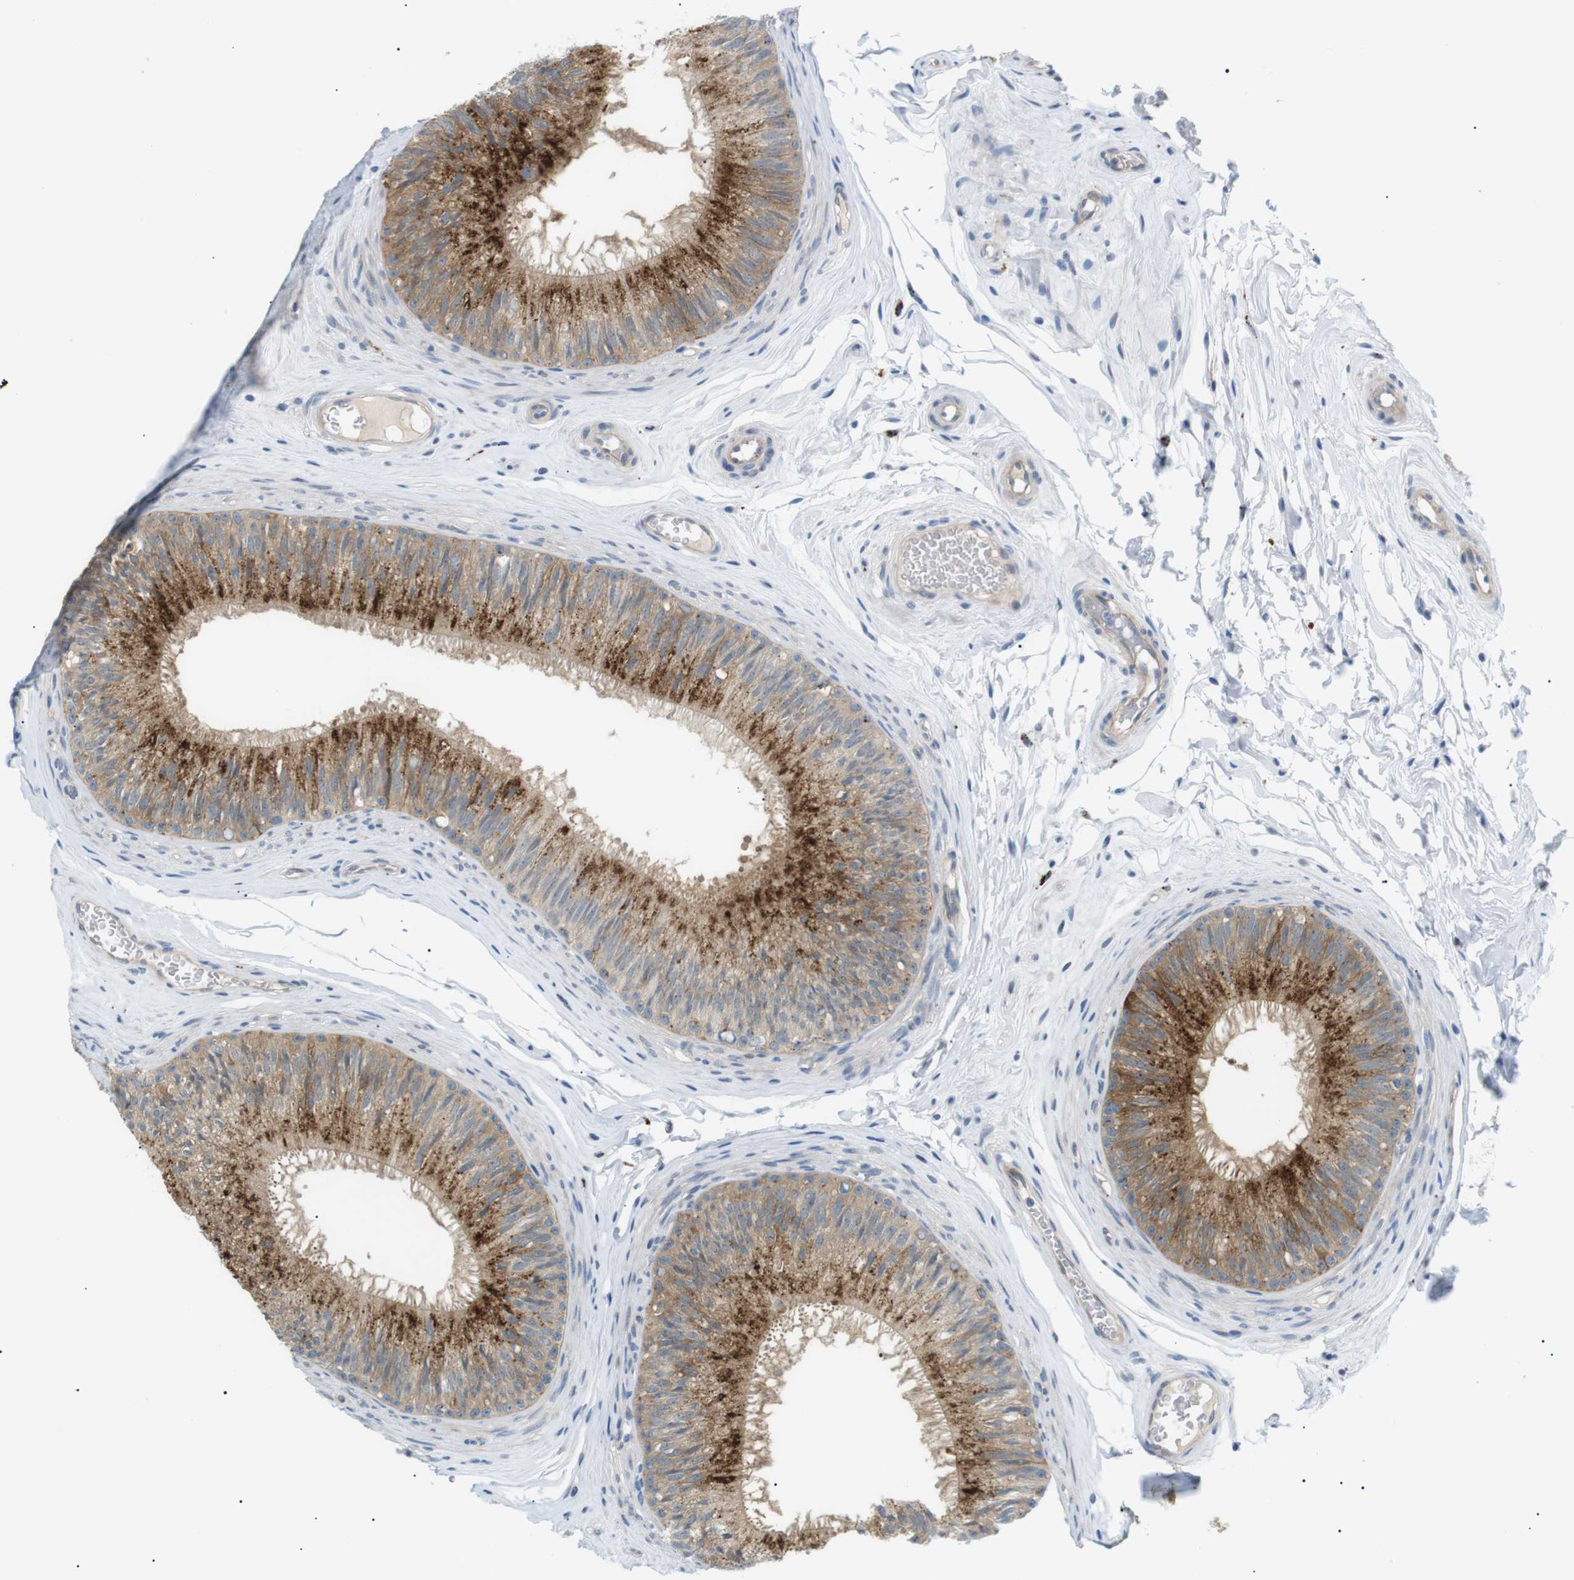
{"staining": {"intensity": "strong", "quantity": ">75%", "location": "cytoplasmic/membranous"}, "tissue": "epididymis", "cell_type": "Glandular cells", "image_type": "normal", "snomed": [{"axis": "morphology", "description": "Normal tissue, NOS"}, {"axis": "topography", "description": "Testis"}, {"axis": "topography", "description": "Epididymis"}], "caption": "About >75% of glandular cells in unremarkable human epididymis show strong cytoplasmic/membranous protein positivity as visualized by brown immunohistochemical staining.", "gene": "B4GALNT2", "patient": {"sex": "male", "age": 36}}